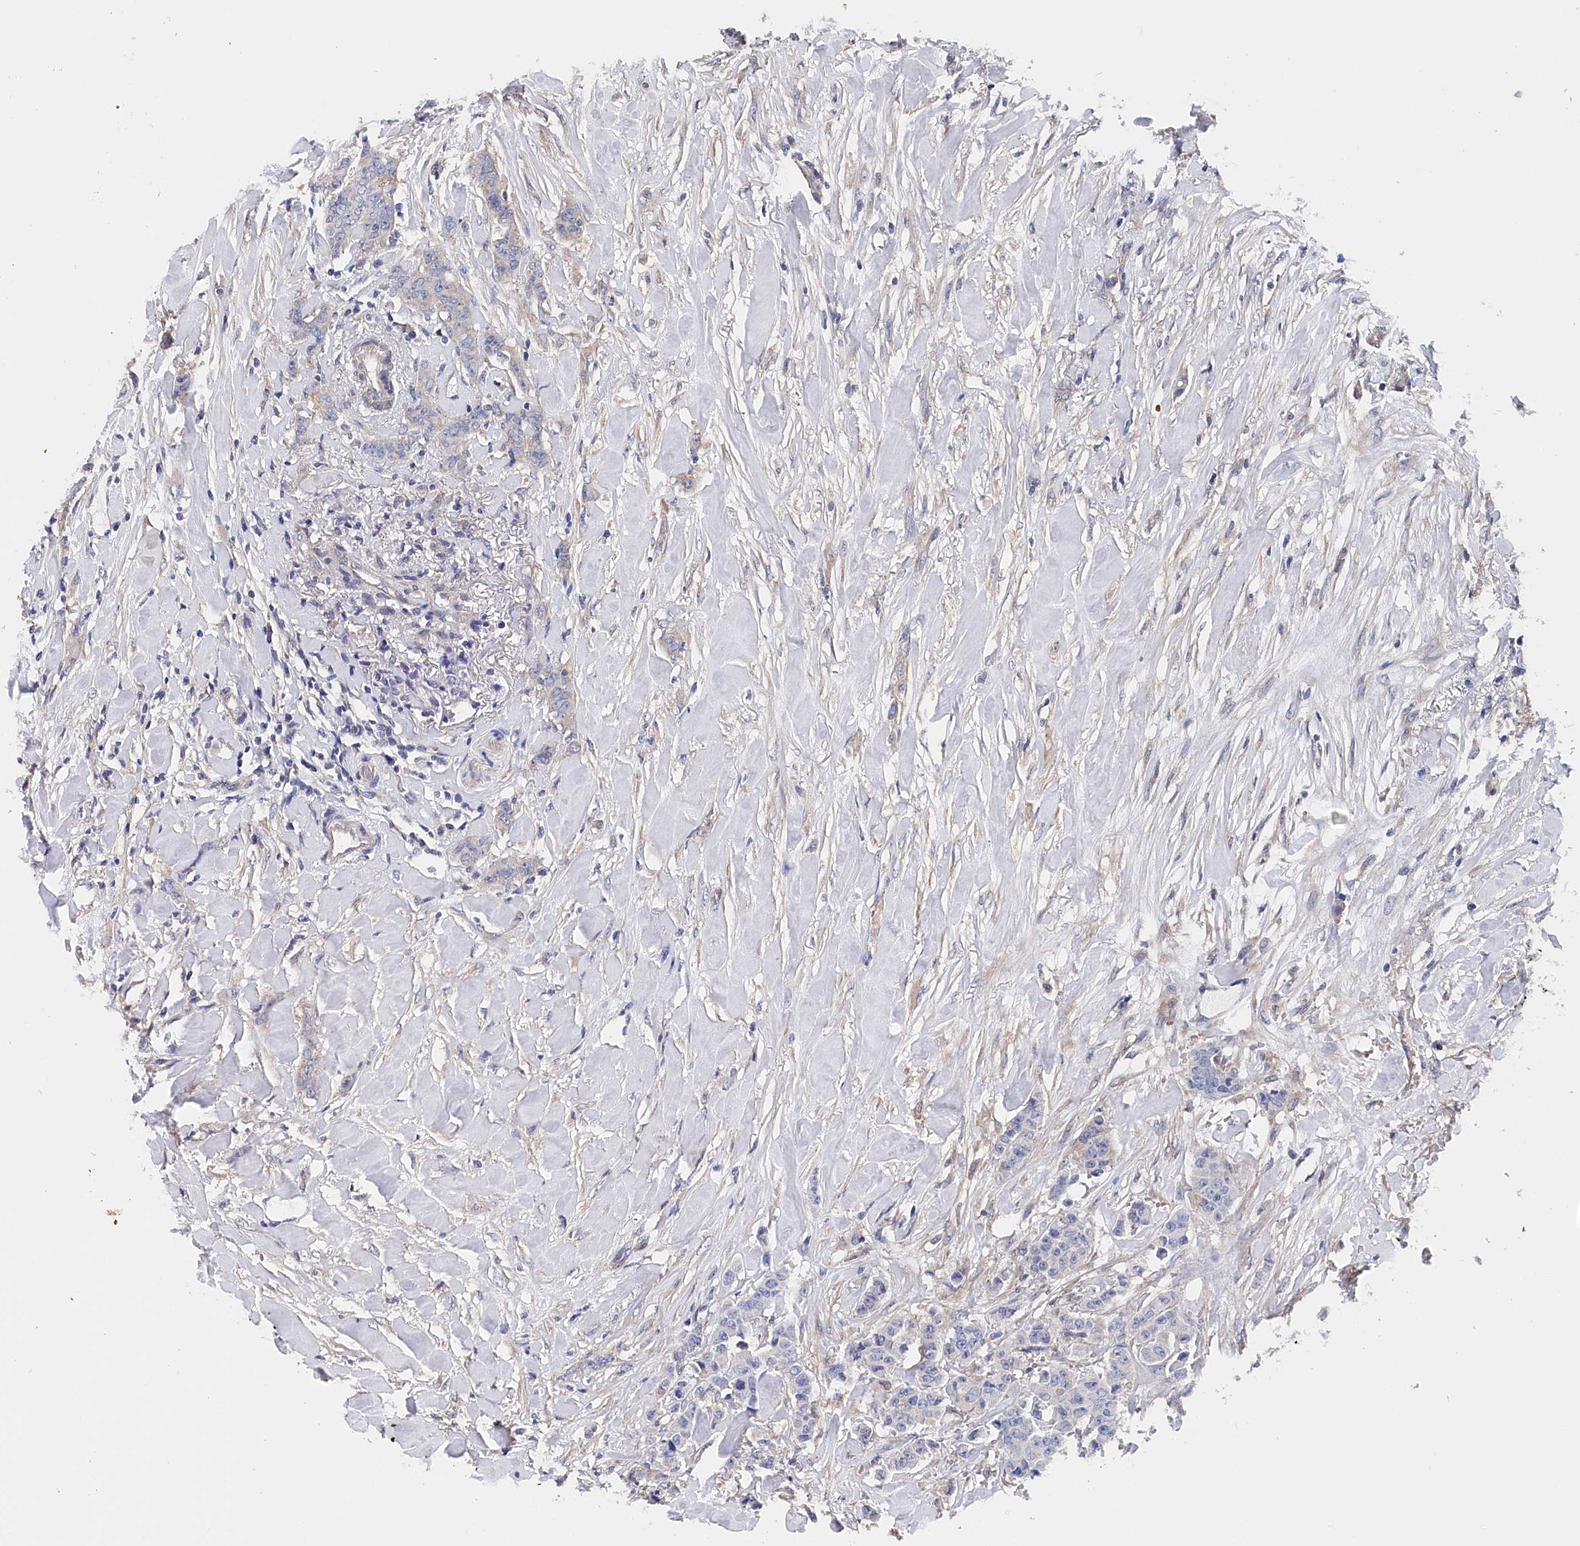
{"staining": {"intensity": "negative", "quantity": "none", "location": "none"}, "tissue": "breast cancer", "cell_type": "Tumor cells", "image_type": "cancer", "snomed": [{"axis": "morphology", "description": "Duct carcinoma"}, {"axis": "topography", "description": "Breast"}], "caption": "Immunohistochemical staining of human breast infiltrating ductal carcinoma reveals no significant positivity in tumor cells. (DAB IHC visualized using brightfield microscopy, high magnification).", "gene": "BHMT", "patient": {"sex": "female", "age": 40}}